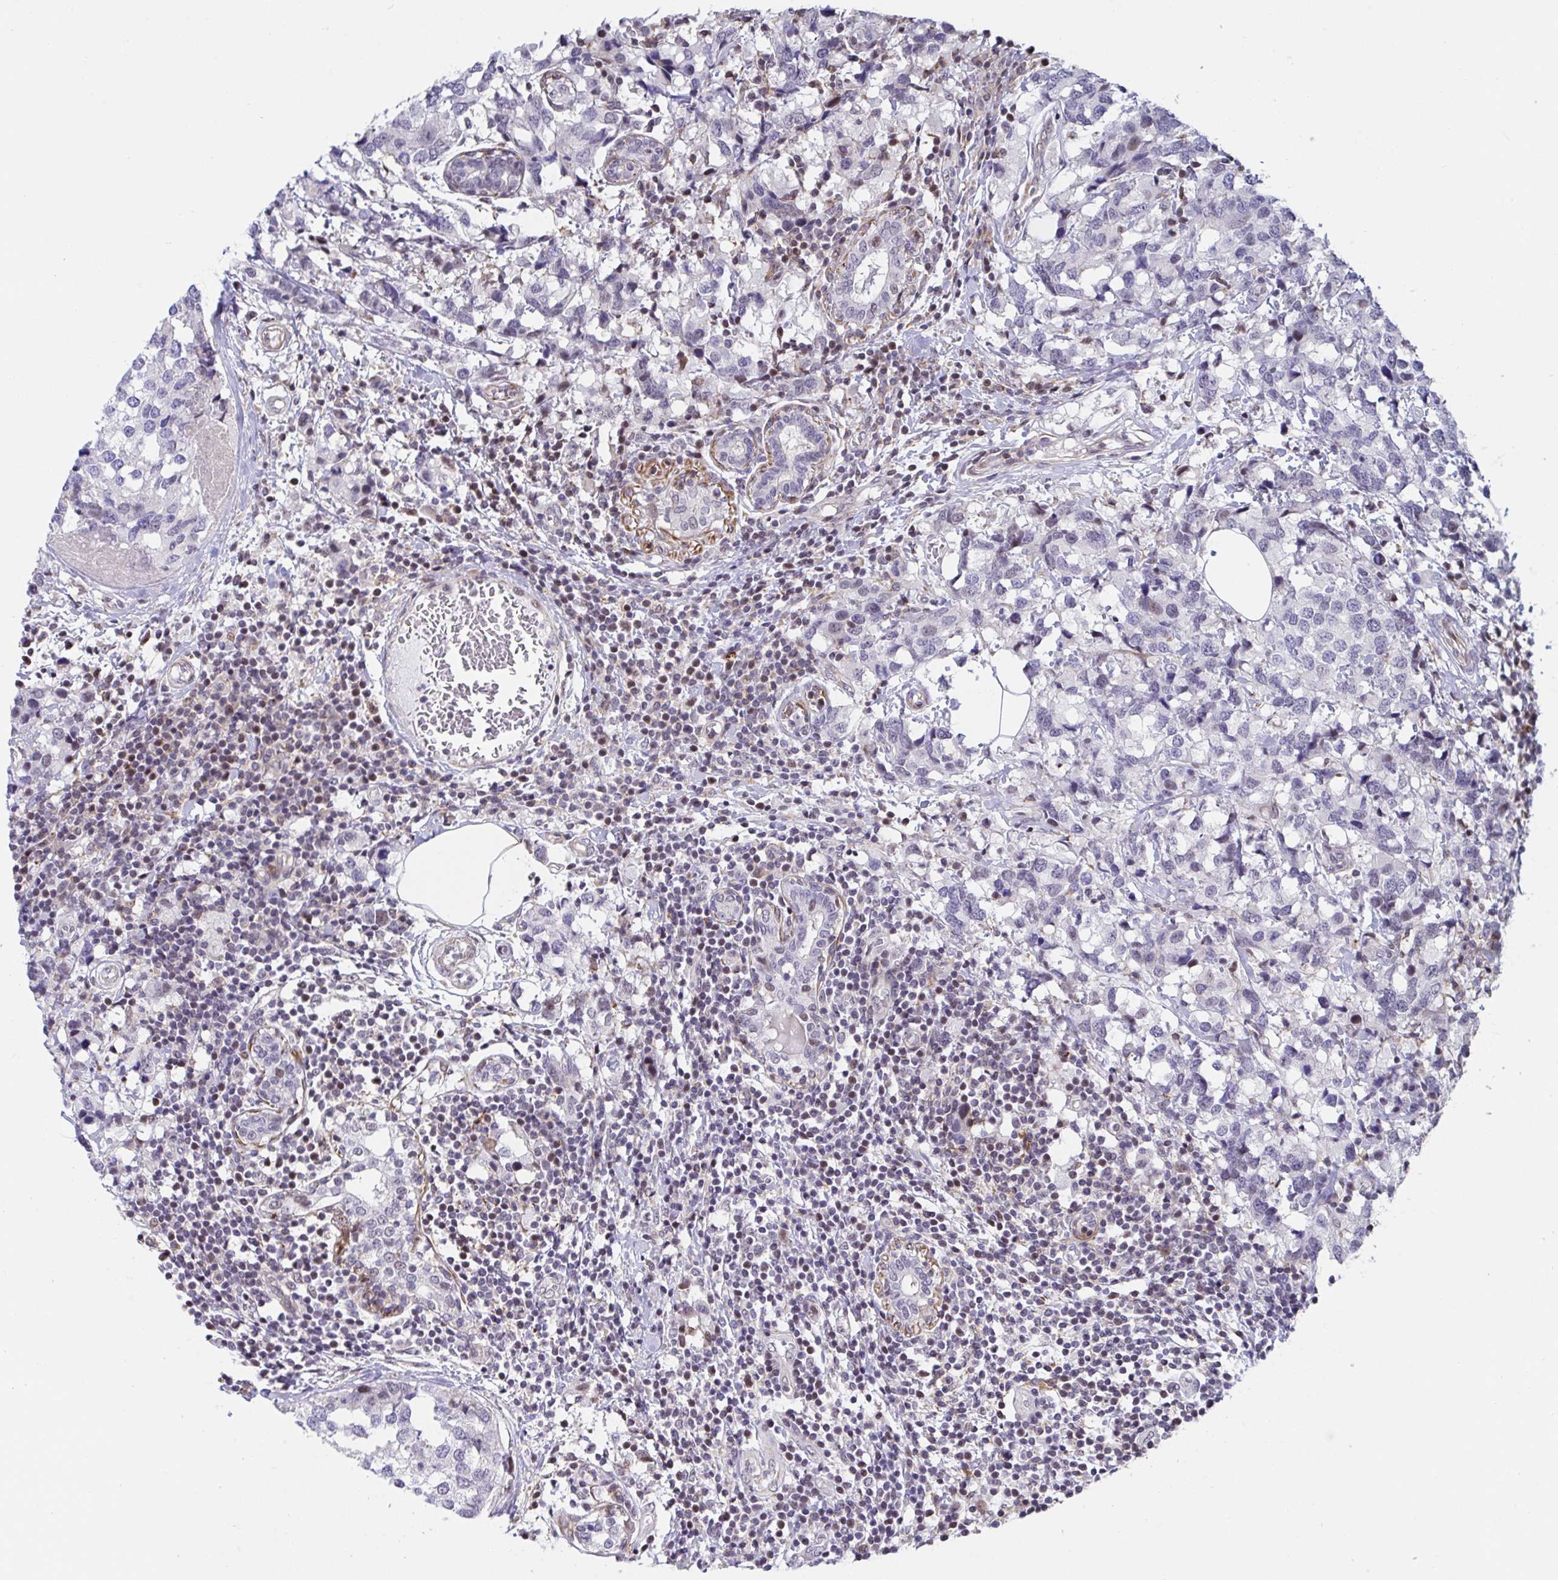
{"staining": {"intensity": "negative", "quantity": "none", "location": "none"}, "tissue": "breast cancer", "cell_type": "Tumor cells", "image_type": "cancer", "snomed": [{"axis": "morphology", "description": "Lobular carcinoma"}, {"axis": "topography", "description": "Breast"}], "caption": "Immunohistochemical staining of human breast lobular carcinoma exhibits no significant expression in tumor cells.", "gene": "WDR72", "patient": {"sex": "female", "age": 59}}